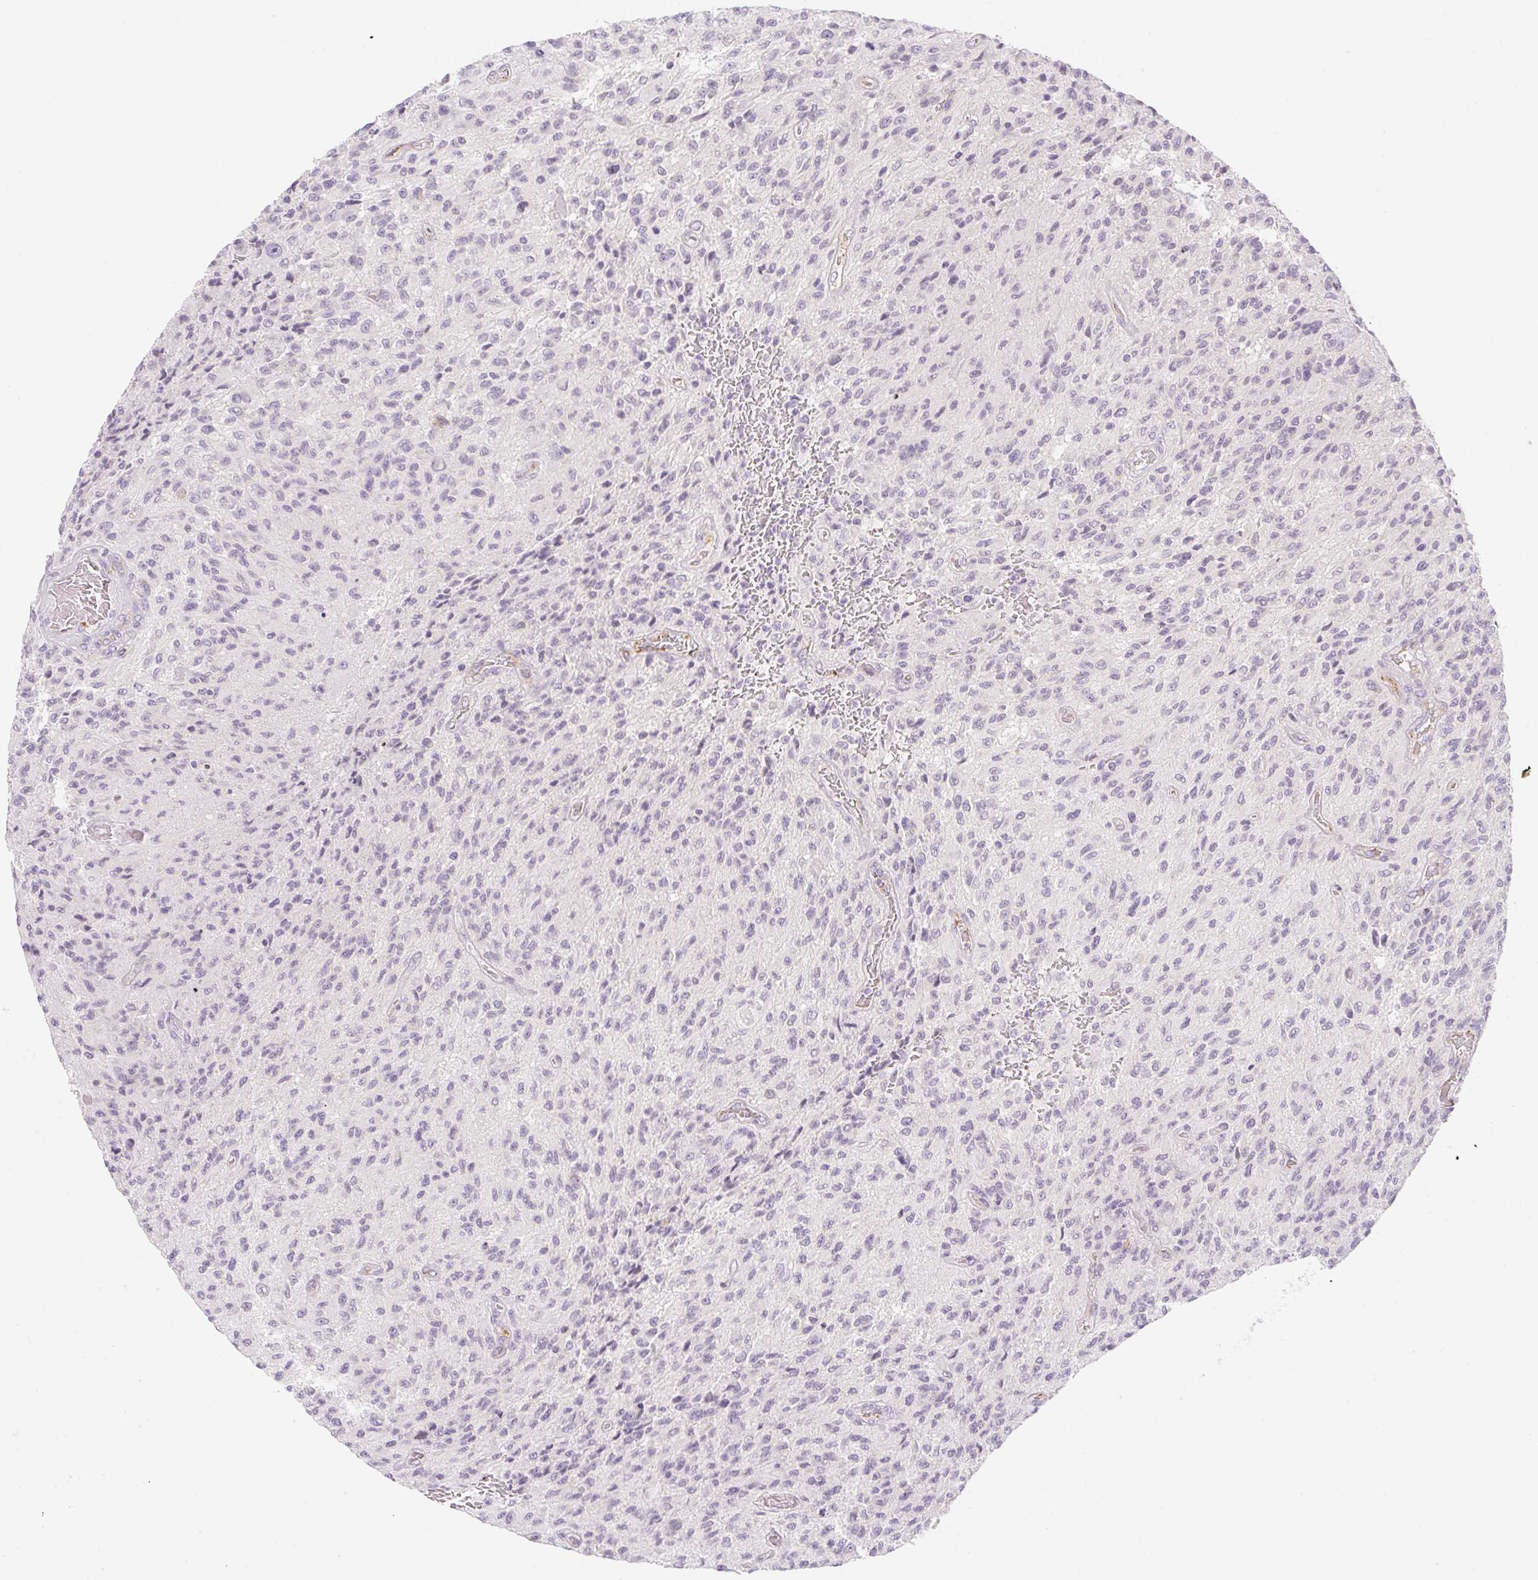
{"staining": {"intensity": "negative", "quantity": "none", "location": "none"}, "tissue": "glioma", "cell_type": "Tumor cells", "image_type": "cancer", "snomed": [{"axis": "morphology", "description": "Normal tissue, NOS"}, {"axis": "morphology", "description": "Glioma, malignant, High grade"}, {"axis": "topography", "description": "Cerebral cortex"}], "caption": "There is no significant expression in tumor cells of glioma.", "gene": "CASKIN1", "patient": {"sex": "male", "age": 56}}